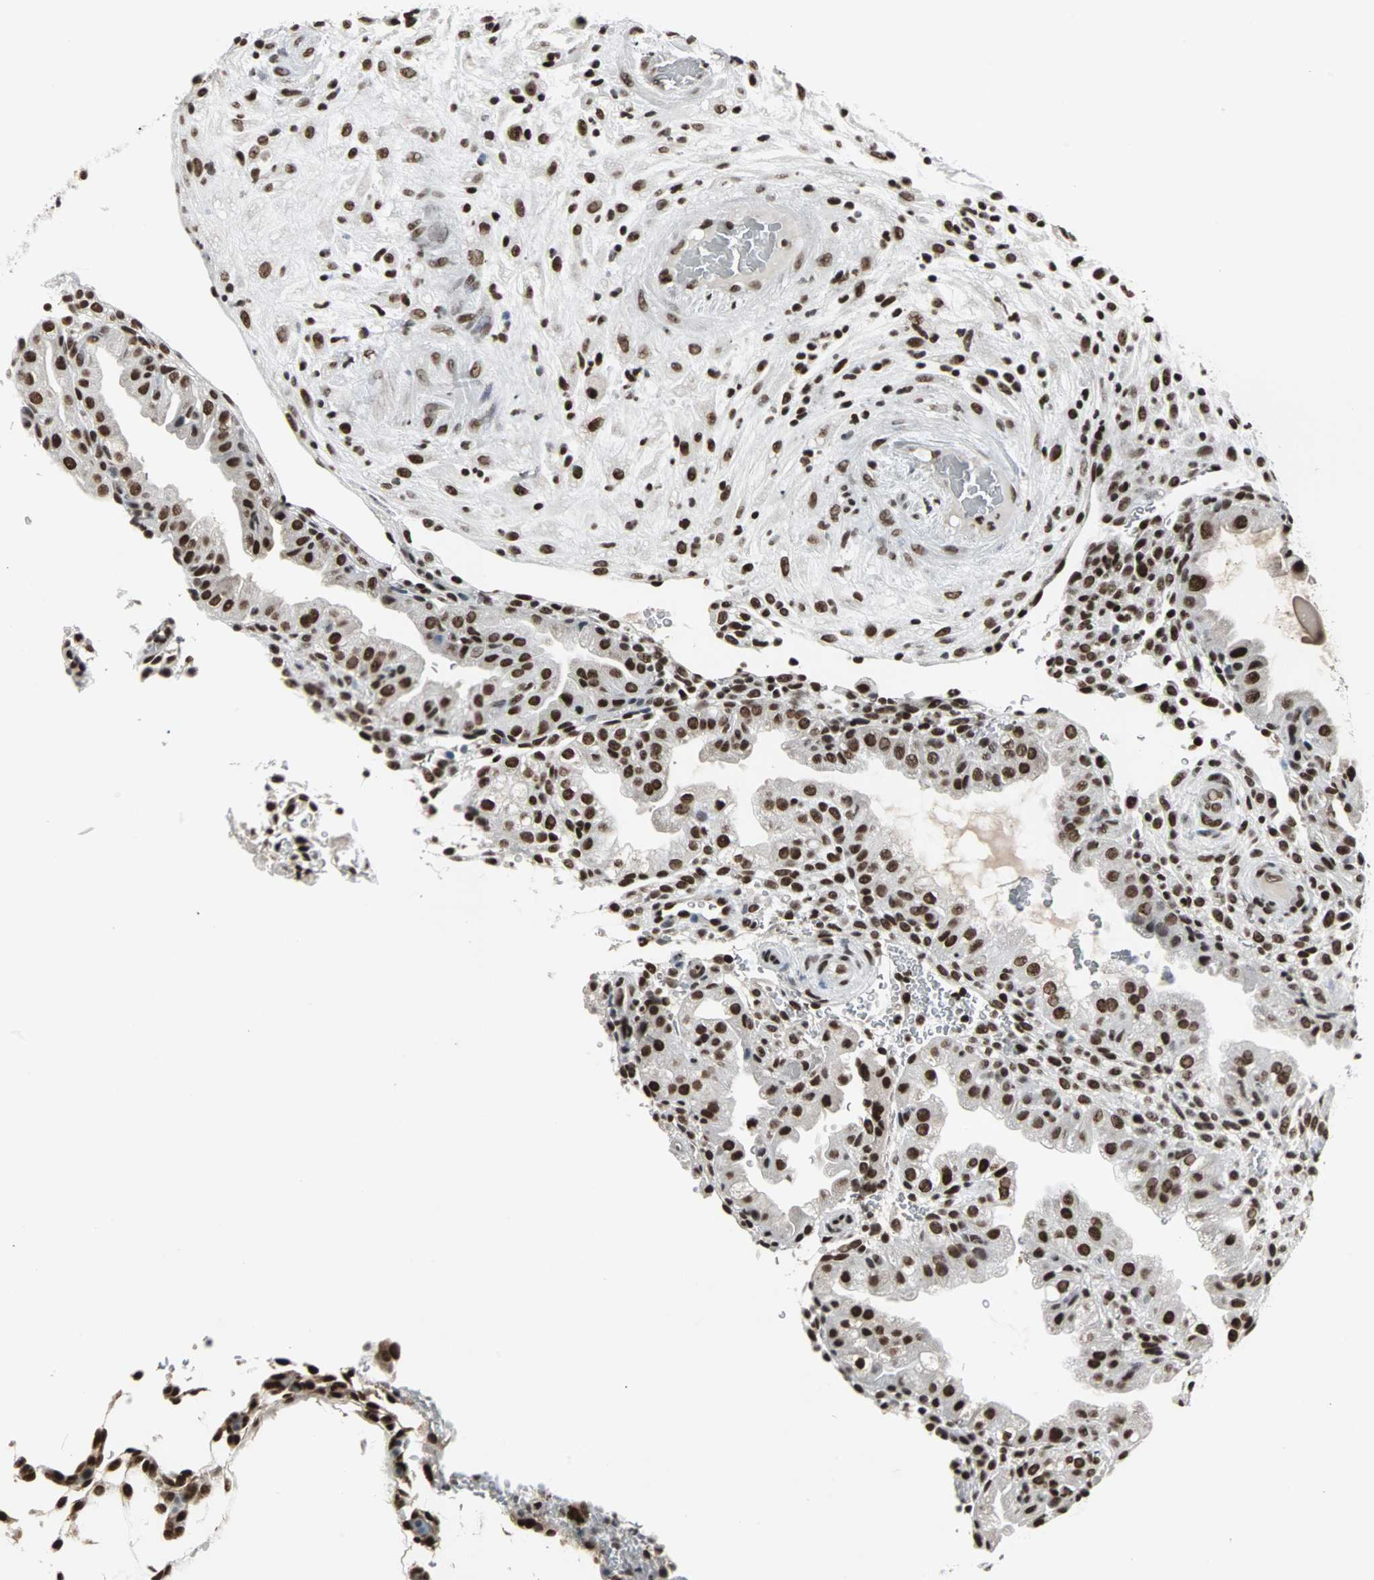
{"staining": {"intensity": "strong", "quantity": ">75%", "location": "nuclear"}, "tissue": "placenta", "cell_type": "Decidual cells", "image_type": "normal", "snomed": [{"axis": "morphology", "description": "Normal tissue, NOS"}, {"axis": "topography", "description": "Placenta"}], "caption": "An immunohistochemistry photomicrograph of normal tissue is shown. Protein staining in brown shows strong nuclear positivity in placenta within decidual cells. (DAB IHC with brightfield microscopy, high magnification).", "gene": "PNKP", "patient": {"sex": "female", "age": 19}}